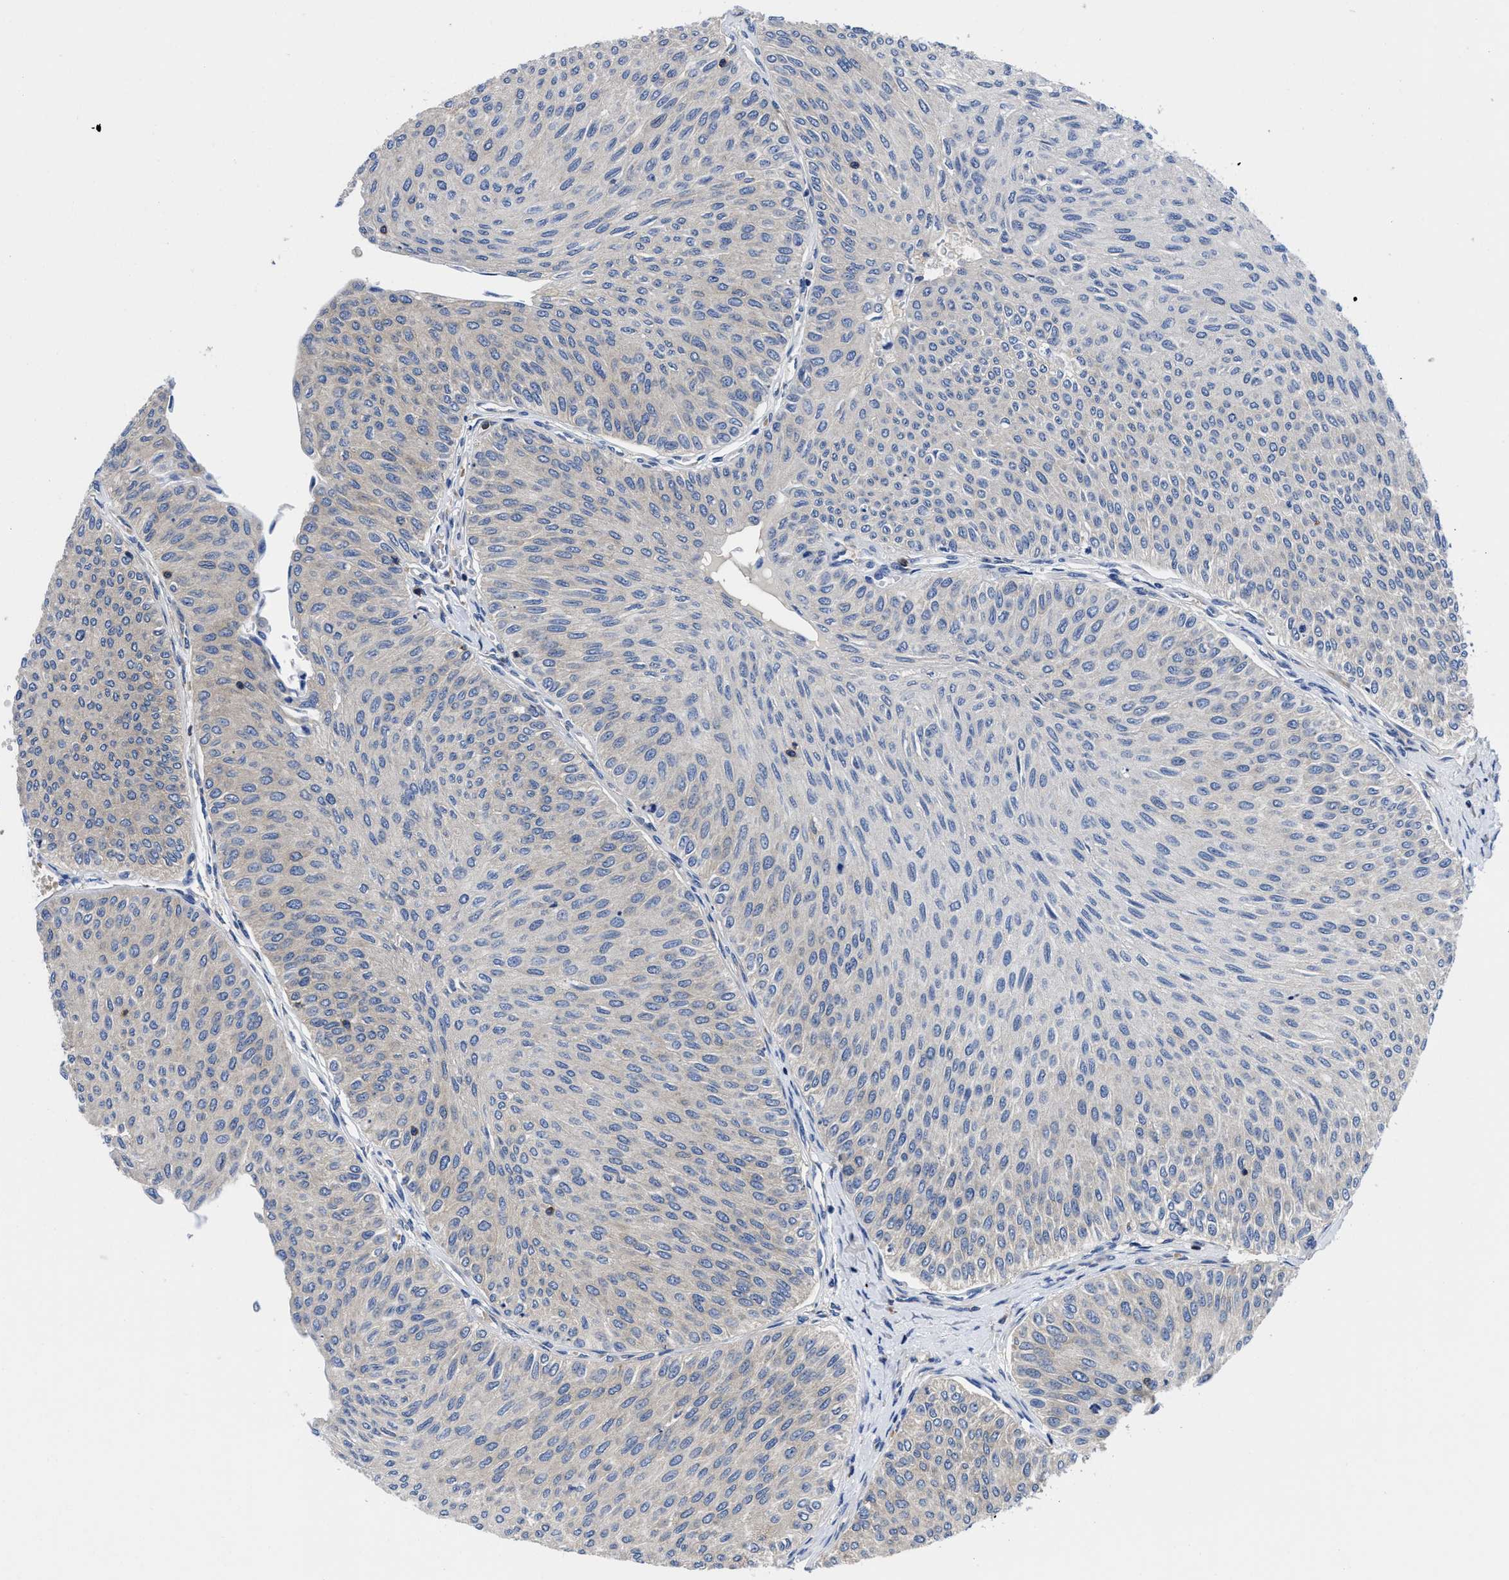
{"staining": {"intensity": "weak", "quantity": "<25%", "location": "cytoplasmic/membranous"}, "tissue": "urothelial cancer", "cell_type": "Tumor cells", "image_type": "cancer", "snomed": [{"axis": "morphology", "description": "Urothelial carcinoma, Low grade"}, {"axis": "topography", "description": "Urinary bladder"}], "caption": "Tumor cells are negative for protein expression in human low-grade urothelial carcinoma.", "gene": "YARS1", "patient": {"sex": "male", "age": 78}}